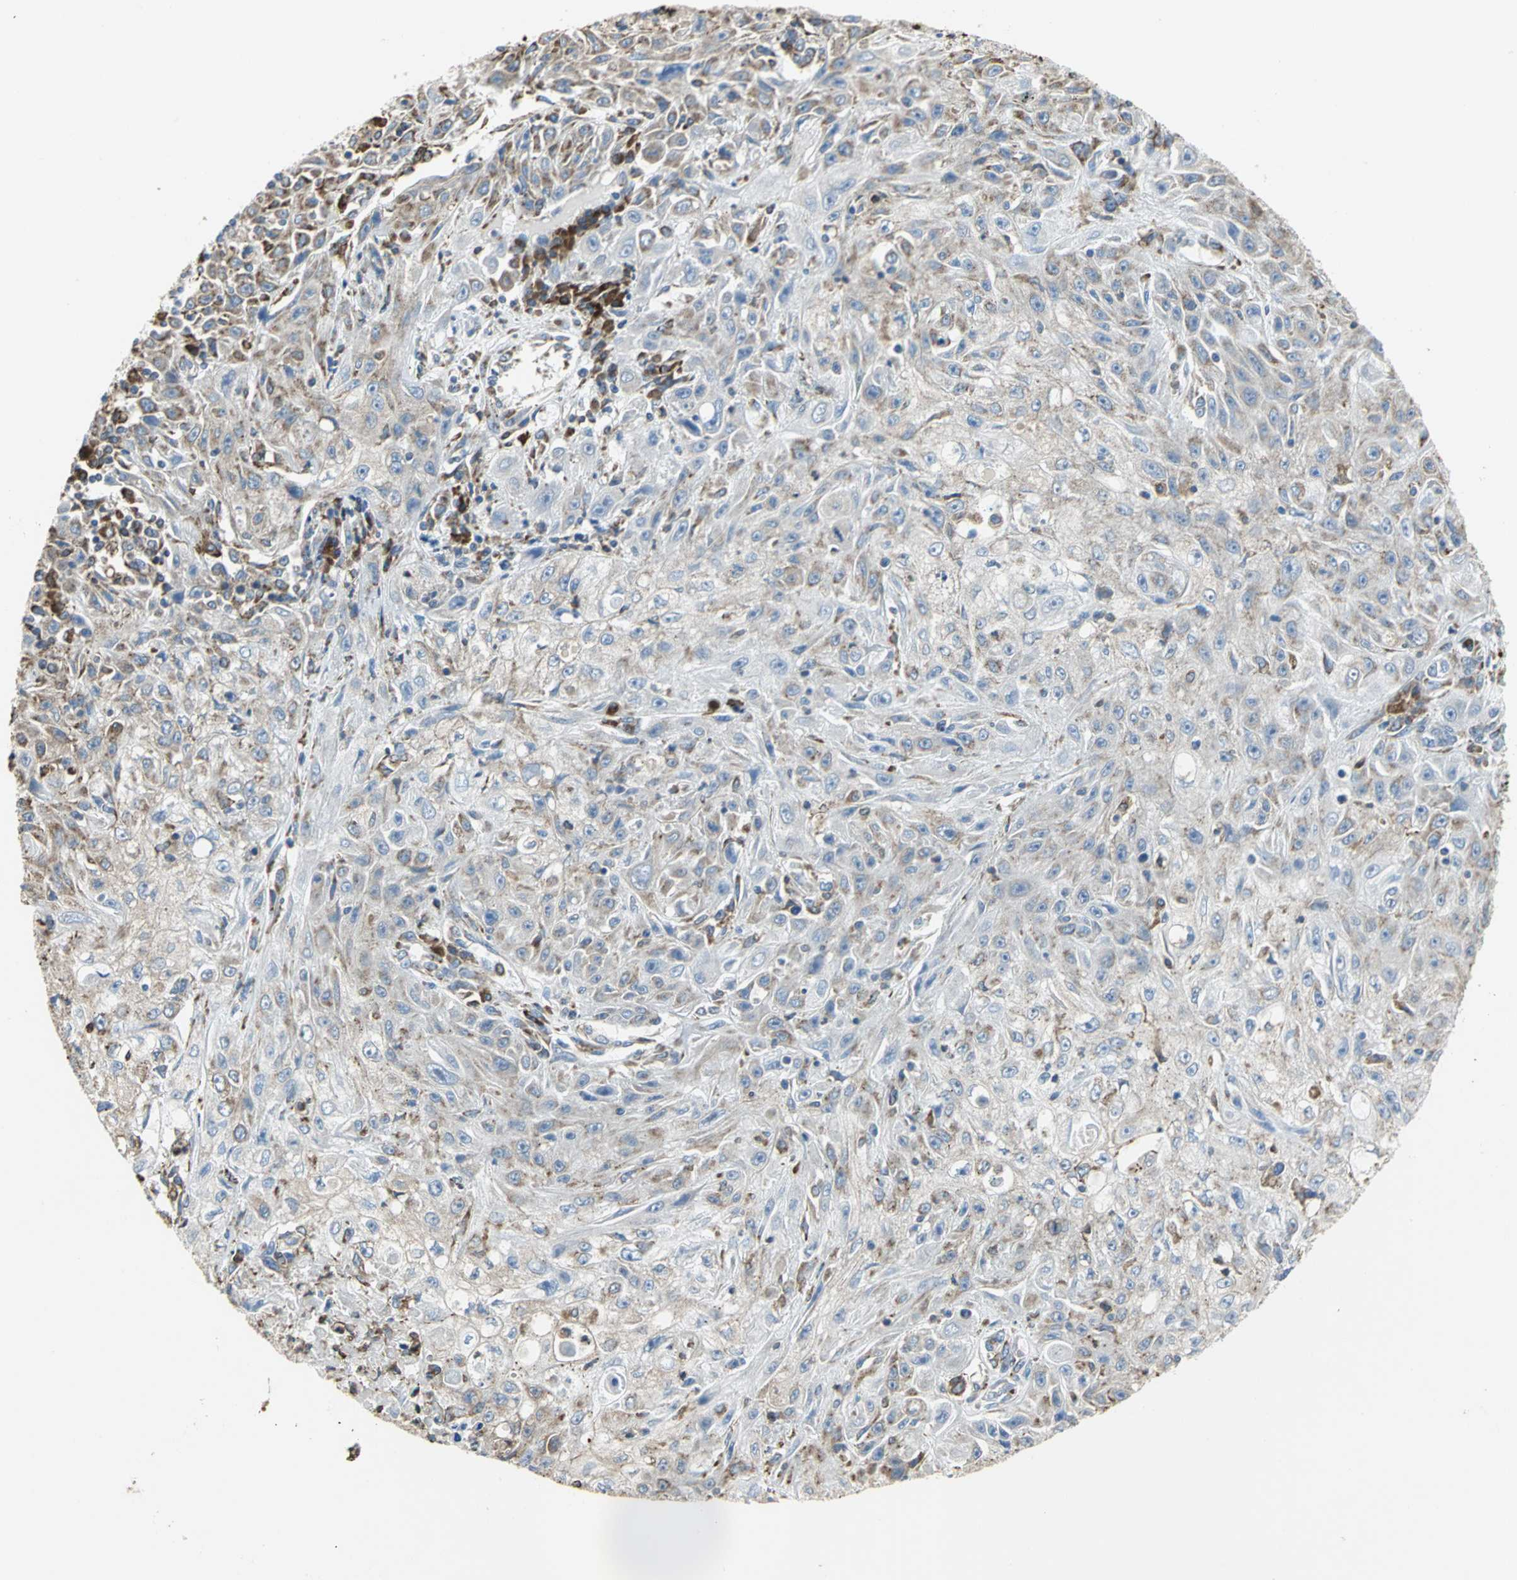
{"staining": {"intensity": "weak", "quantity": "25%-75%", "location": "cytoplasmic/membranous"}, "tissue": "skin cancer", "cell_type": "Tumor cells", "image_type": "cancer", "snomed": [{"axis": "morphology", "description": "Squamous cell carcinoma, NOS"}, {"axis": "topography", "description": "Skin"}], "caption": "IHC photomicrograph of human squamous cell carcinoma (skin) stained for a protein (brown), which shows low levels of weak cytoplasmic/membranous expression in about 25%-75% of tumor cells.", "gene": "SDF2L1", "patient": {"sex": "male", "age": 75}}